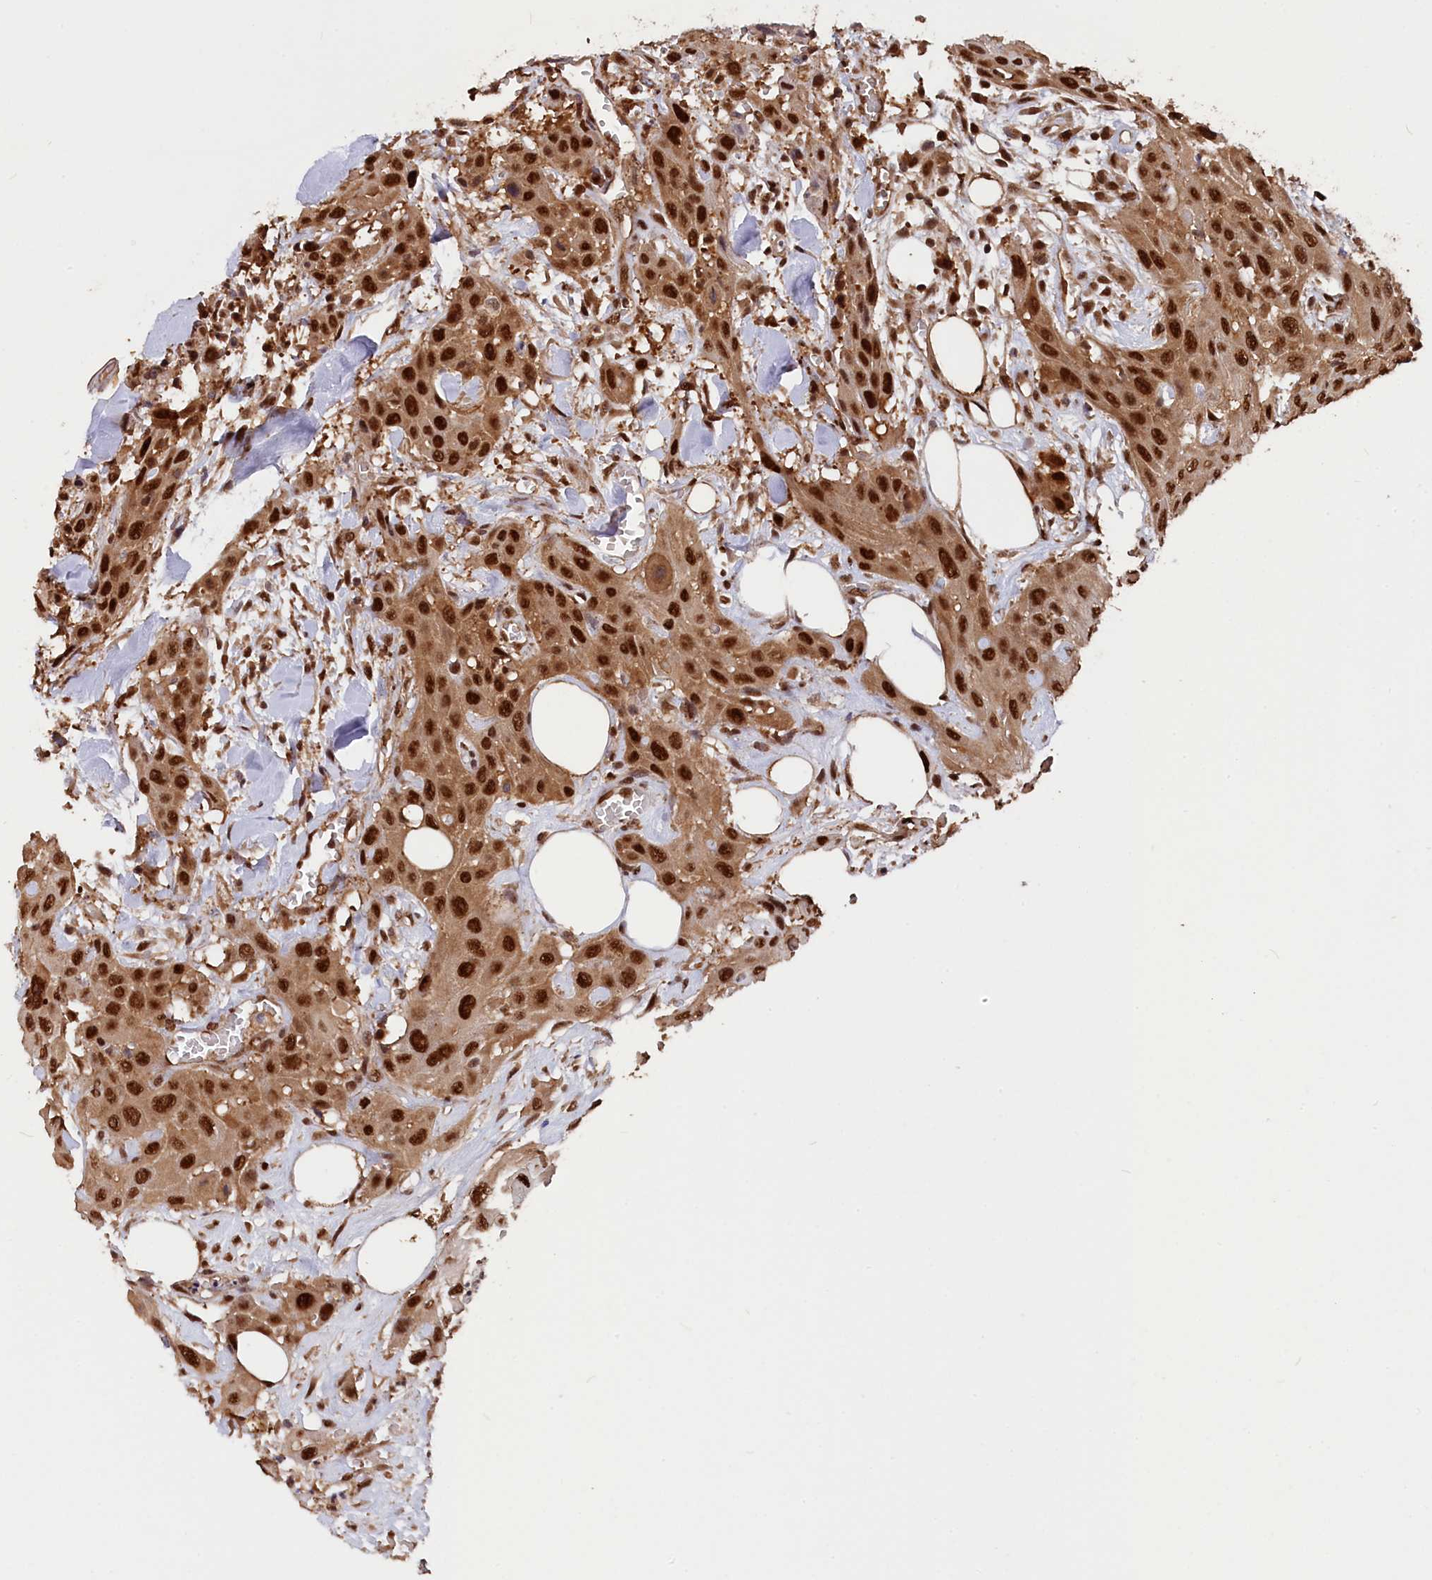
{"staining": {"intensity": "strong", "quantity": ">75%", "location": "nuclear"}, "tissue": "head and neck cancer", "cell_type": "Tumor cells", "image_type": "cancer", "snomed": [{"axis": "morphology", "description": "Squamous cell carcinoma, NOS"}, {"axis": "topography", "description": "Head-Neck"}], "caption": "Immunohistochemical staining of human squamous cell carcinoma (head and neck) reveals high levels of strong nuclear expression in about >75% of tumor cells. The staining was performed using DAB to visualize the protein expression in brown, while the nuclei were stained in blue with hematoxylin (Magnification: 20x).", "gene": "ADRM1", "patient": {"sex": "male", "age": 81}}